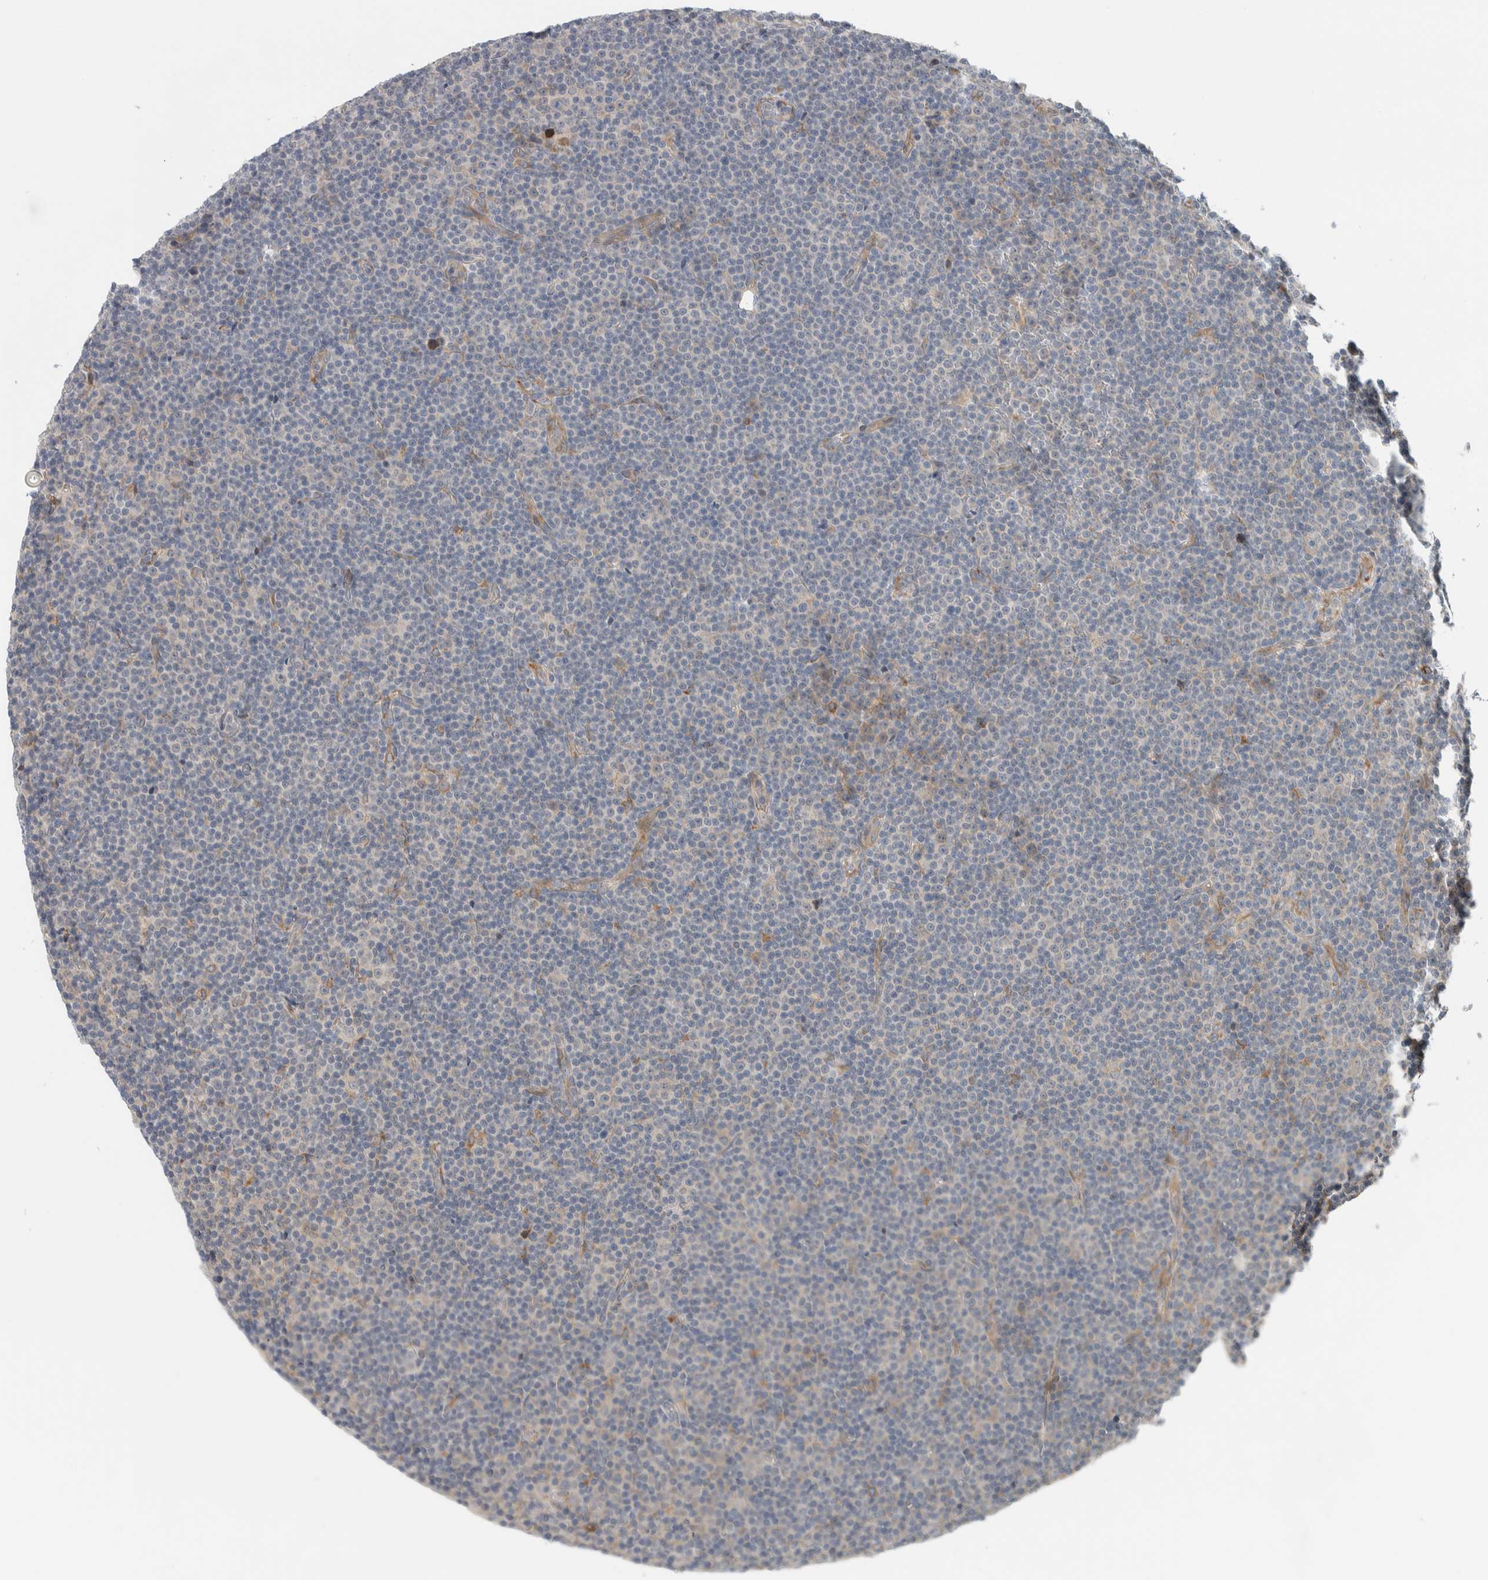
{"staining": {"intensity": "negative", "quantity": "none", "location": "none"}, "tissue": "lymphoma", "cell_type": "Tumor cells", "image_type": "cancer", "snomed": [{"axis": "morphology", "description": "Malignant lymphoma, non-Hodgkin's type, Low grade"}, {"axis": "topography", "description": "Lymph node"}], "caption": "This is a micrograph of immunohistochemistry staining of lymphoma, which shows no positivity in tumor cells.", "gene": "ADCY8", "patient": {"sex": "female", "age": 67}}